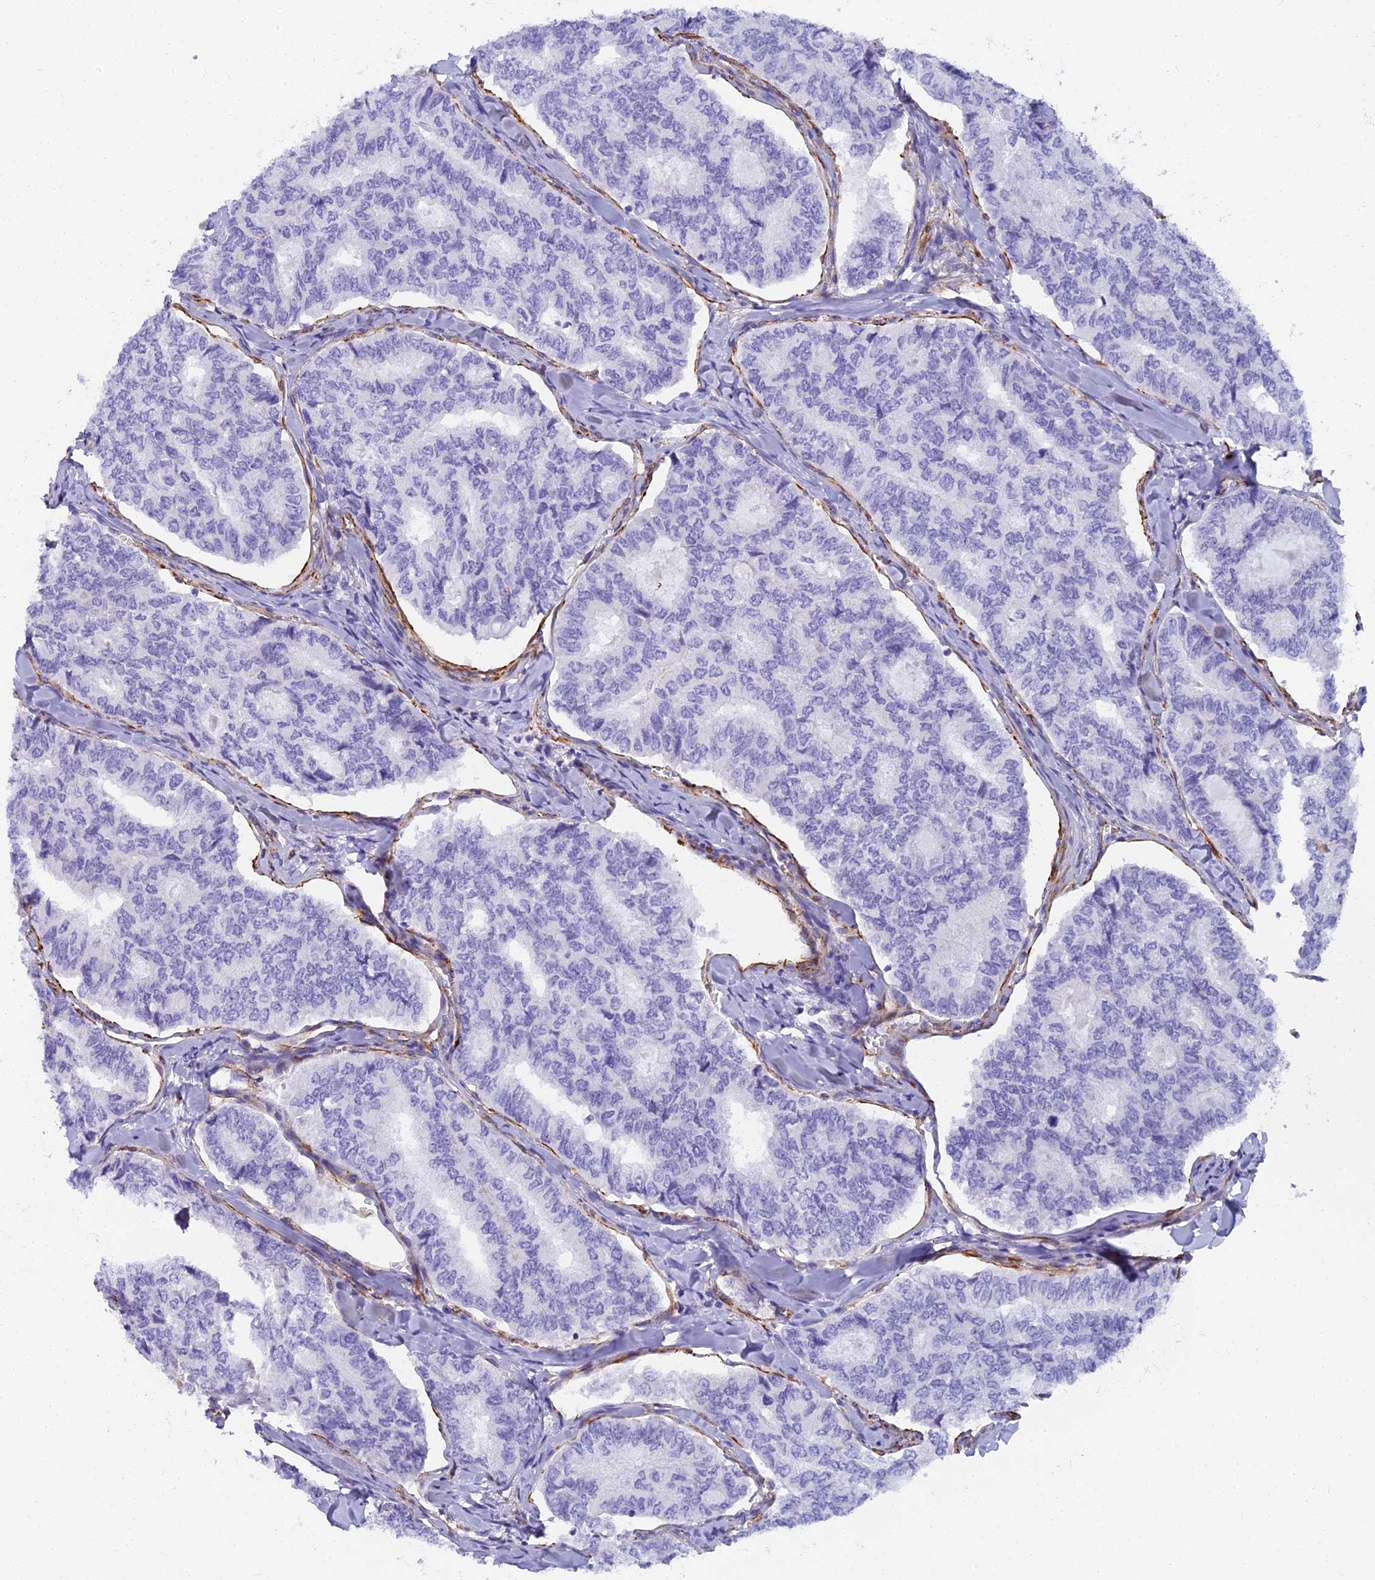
{"staining": {"intensity": "negative", "quantity": "none", "location": "none"}, "tissue": "thyroid cancer", "cell_type": "Tumor cells", "image_type": "cancer", "snomed": [{"axis": "morphology", "description": "Papillary adenocarcinoma, NOS"}, {"axis": "topography", "description": "Thyroid gland"}], "caption": "Tumor cells are negative for protein expression in human thyroid cancer (papillary adenocarcinoma).", "gene": "EVI2A", "patient": {"sex": "female", "age": 35}}